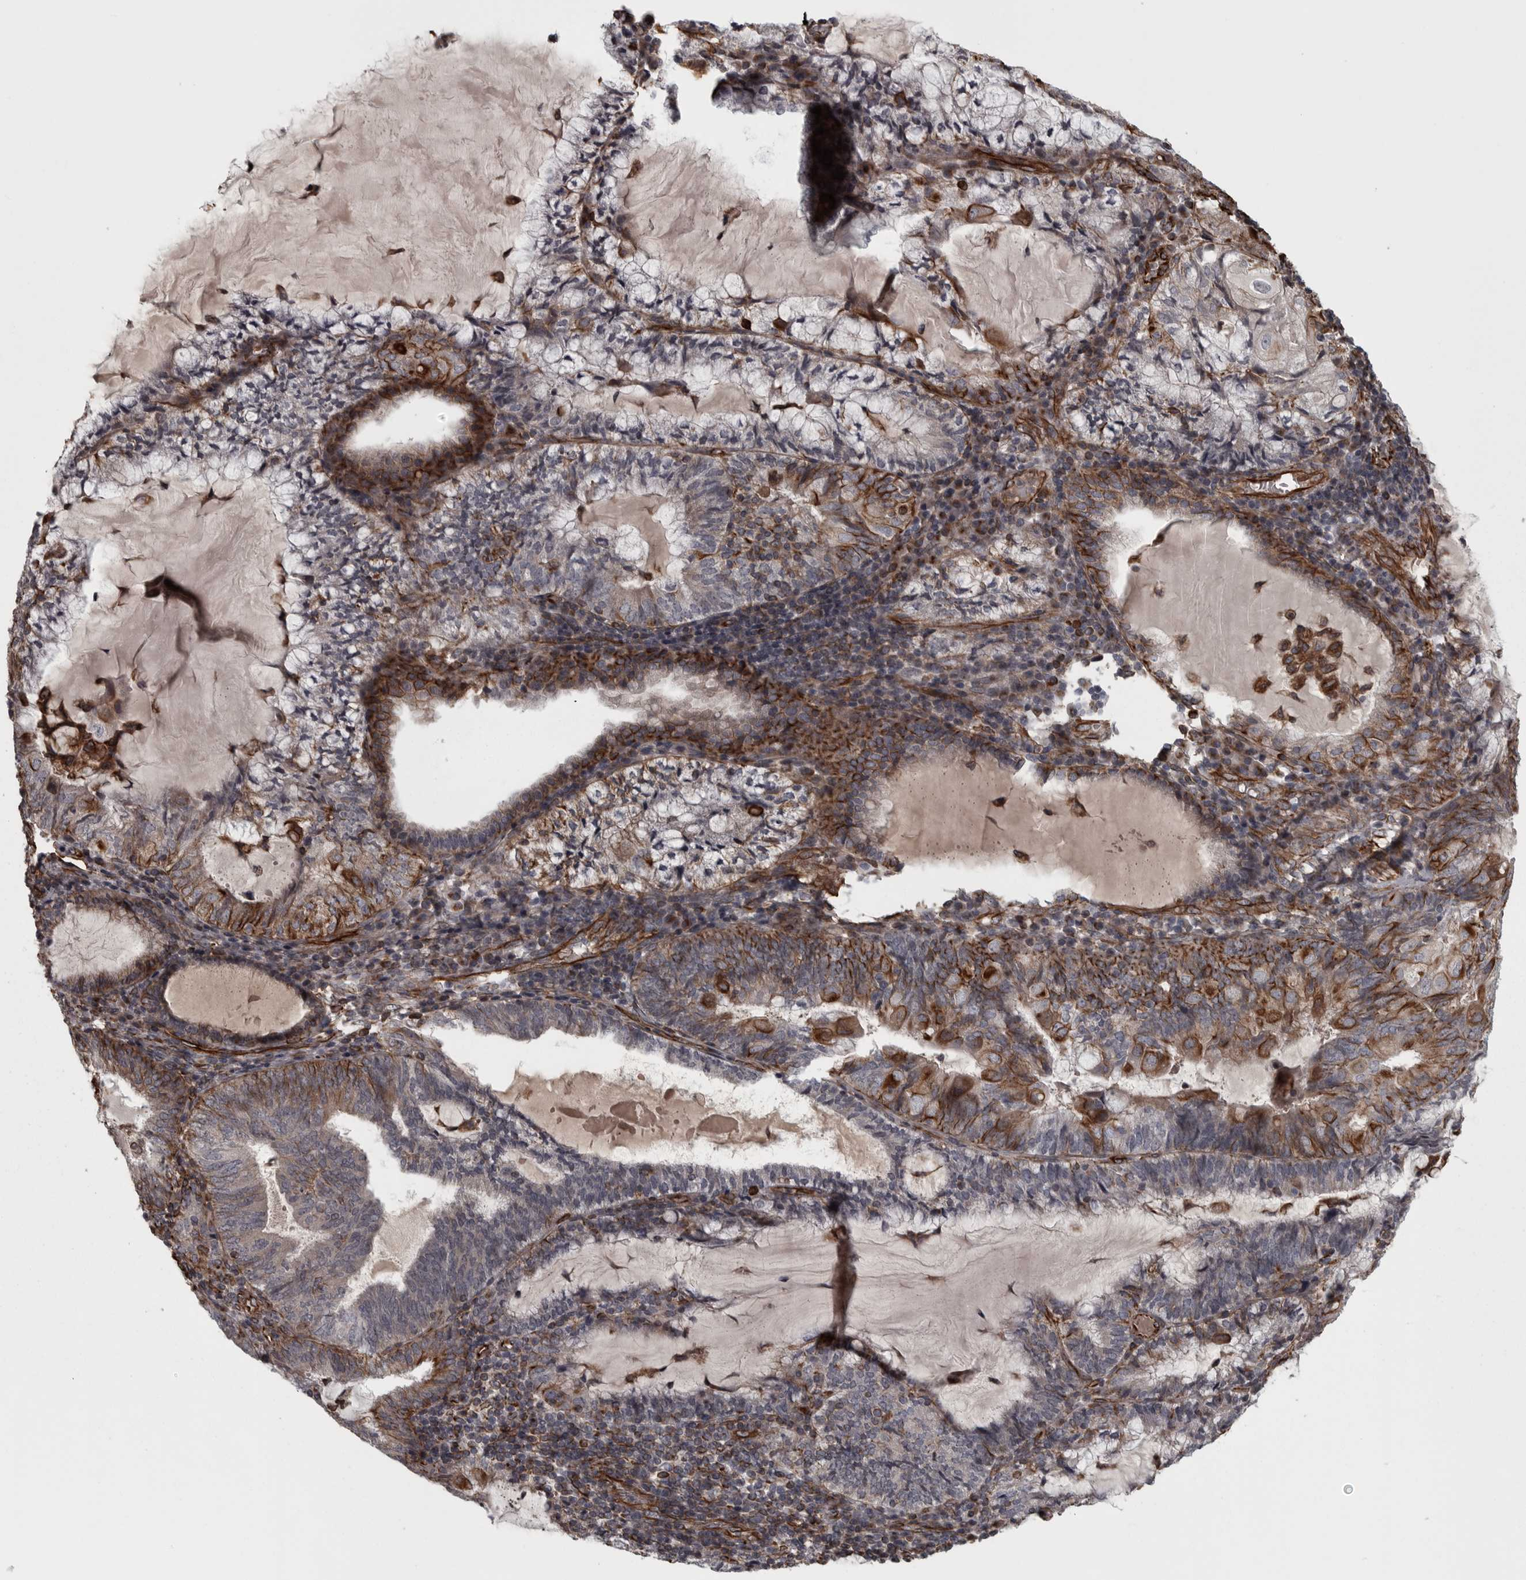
{"staining": {"intensity": "moderate", "quantity": "25%-75%", "location": "cytoplasmic/membranous"}, "tissue": "endometrial cancer", "cell_type": "Tumor cells", "image_type": "cancer", "snomed": [{"axis": "morphology", "description": "Adenocarcinoma, NOS"}, {"axis": "topography", "description": "Endometrium"}], "caption": "Protein staining exhibits moderate cytoplasmic/membranous staining in approximately 25%-75% of tumor cells in endometrial cancer. The protein of interest is stained brown, and the nuclei are stained in blue (DAB (3,3'-diaminobenzidine) IHC with brightfield microscopy, high magnification).", "gene": "FAAP100", "patient": {"sex": "female", "age": 81}}